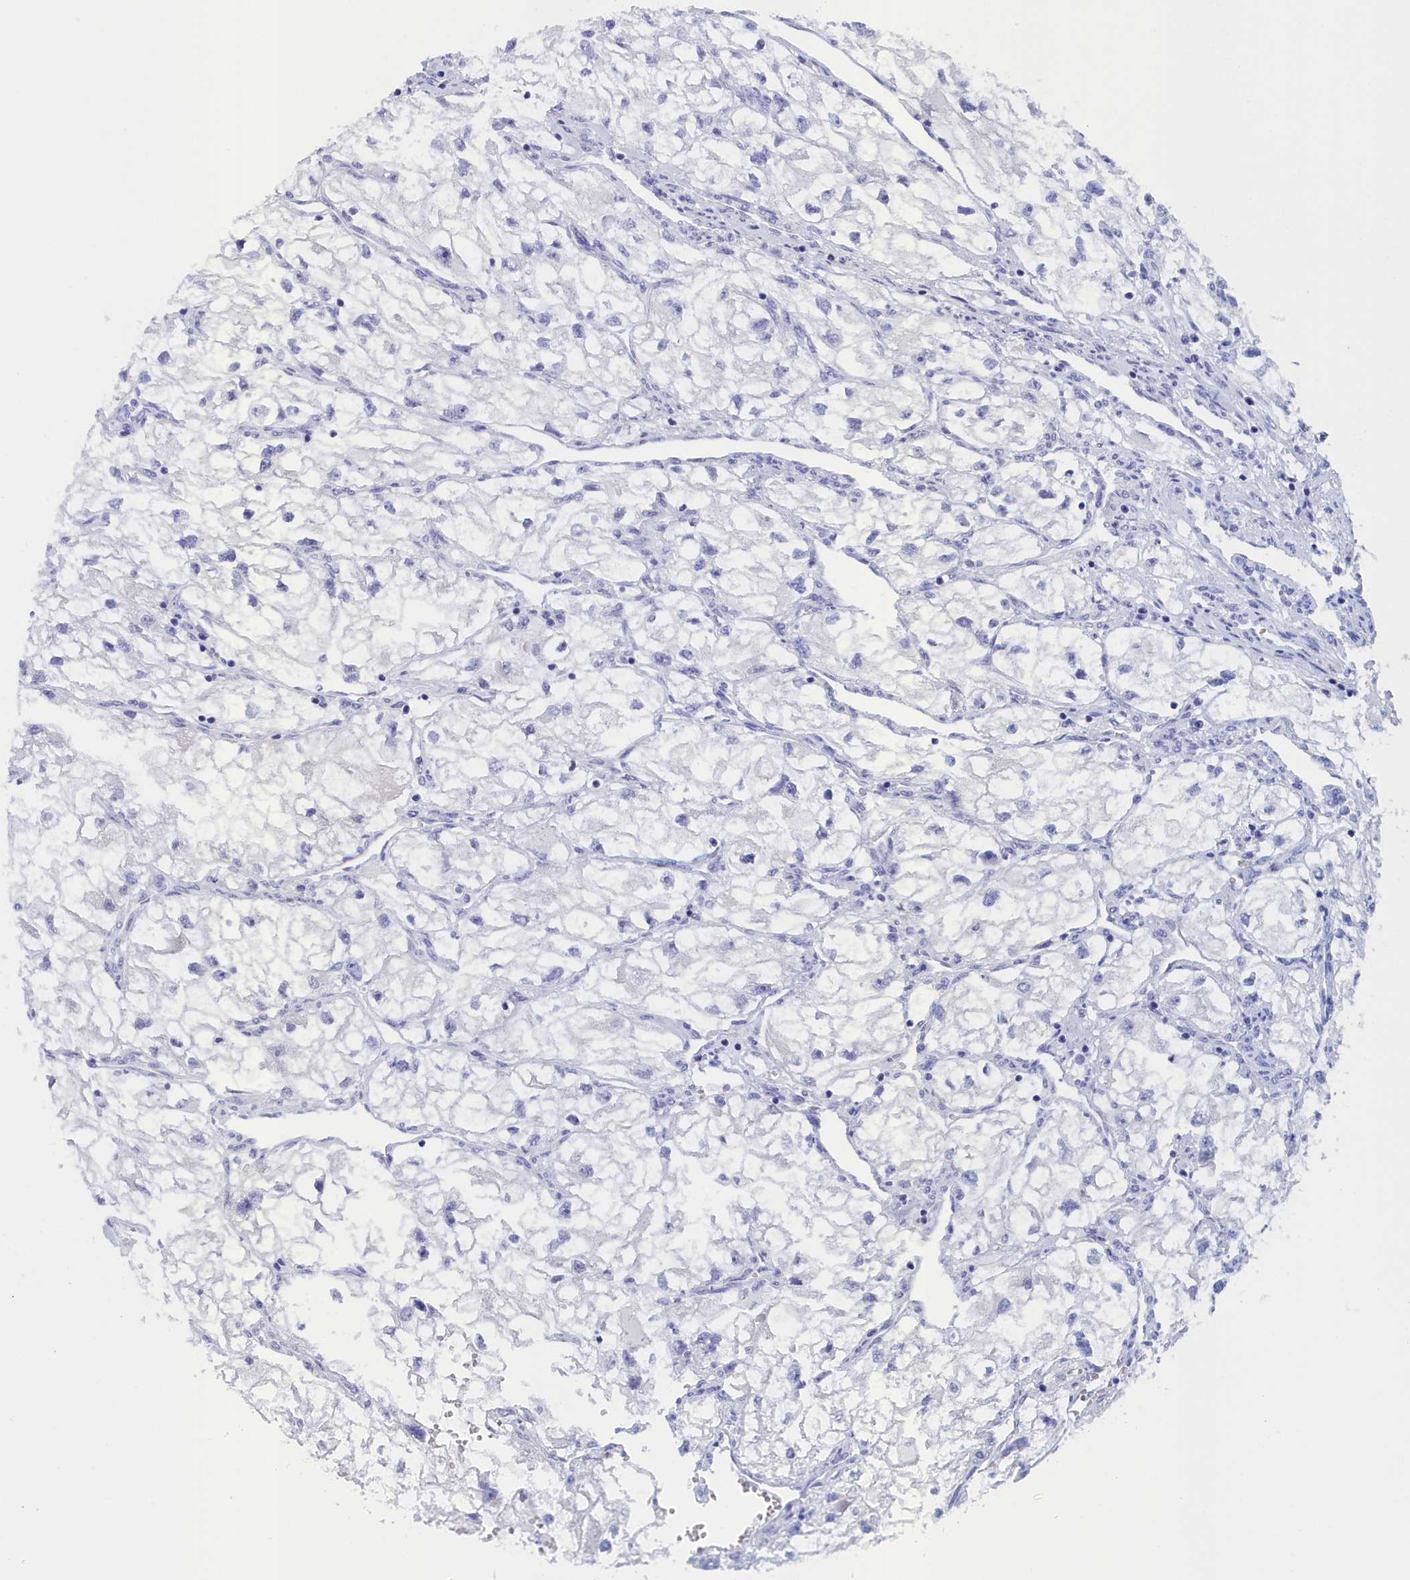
{"staining": {"intensity": "negative", "quantity": "none", "location": "none"}, "tissue": "renal cancer", "cell_type": "Tumor cells", "image_type": "cancer", "snomed": [{"axis": "morphology", "description": "Adenocarcinoma, NOS"}, {"axis": "topography", "description": "Kidney"}], "caption": "Immunohistochemistry of renal adenocarcinoma reveals no expression in tumor cells.", "gene": "ANKRD2", "patient": {"sex": "female", "age": 70}}